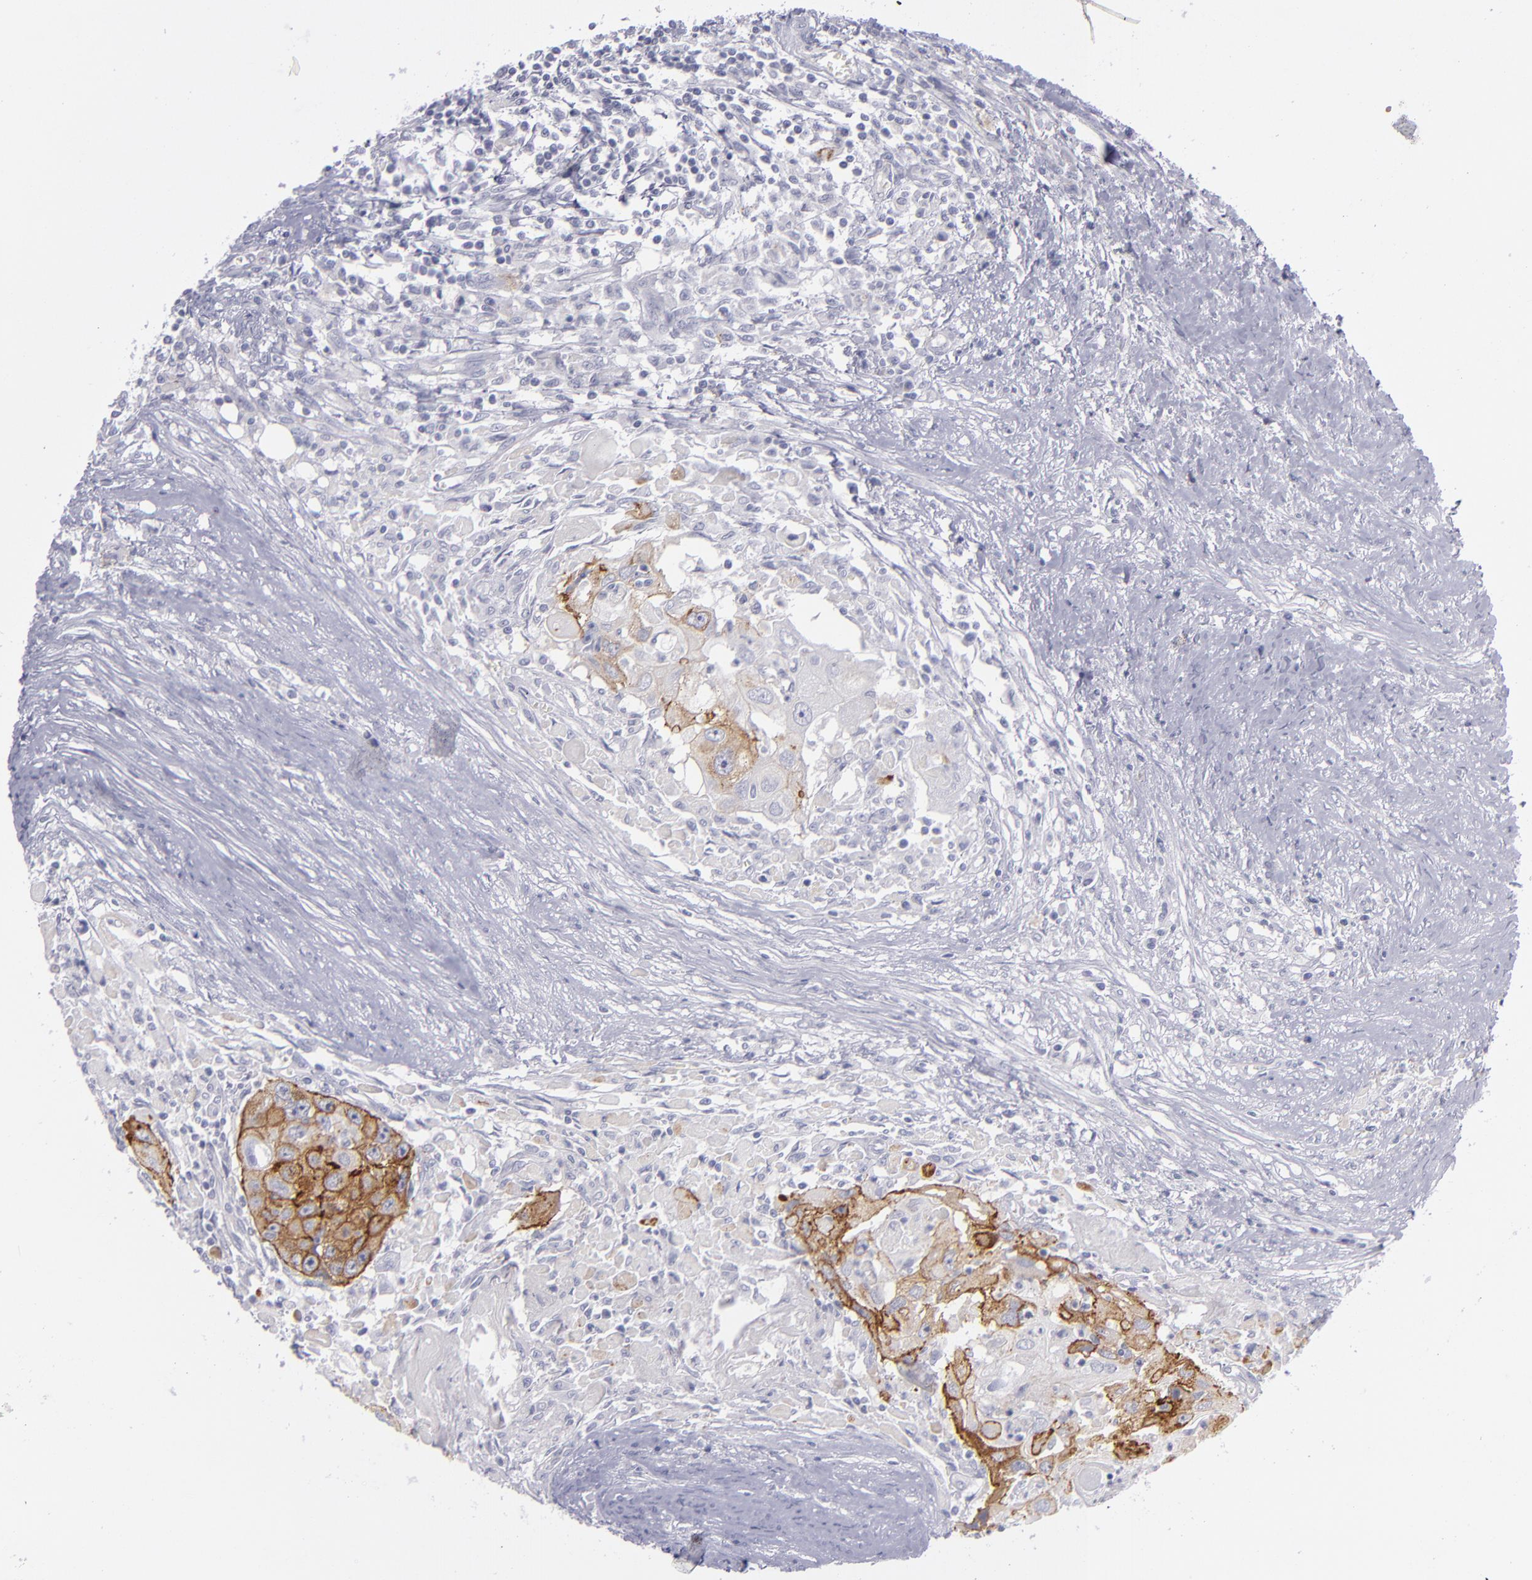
{"staining": {"intensity": "moderate", "quantity": "25%-75%", "location": "cytoplasmic/membranous"}, "tissue": "head and neck cancer", "cell_type": "Tumor cells", "image_type": "cancer", "snomed": [{"axis": "morphology", "description": "Squamous cell carcinoma, NOS"}, {"axis": "topography", "description": "Head-Neck"}], "caption": "A brown stain shows moderate cytoplasmic/membranous expression of a protein in human head and neck cancer tumor cells.", "gene": "ITGB4", "patient": {"sex": "male", "age": 64}}